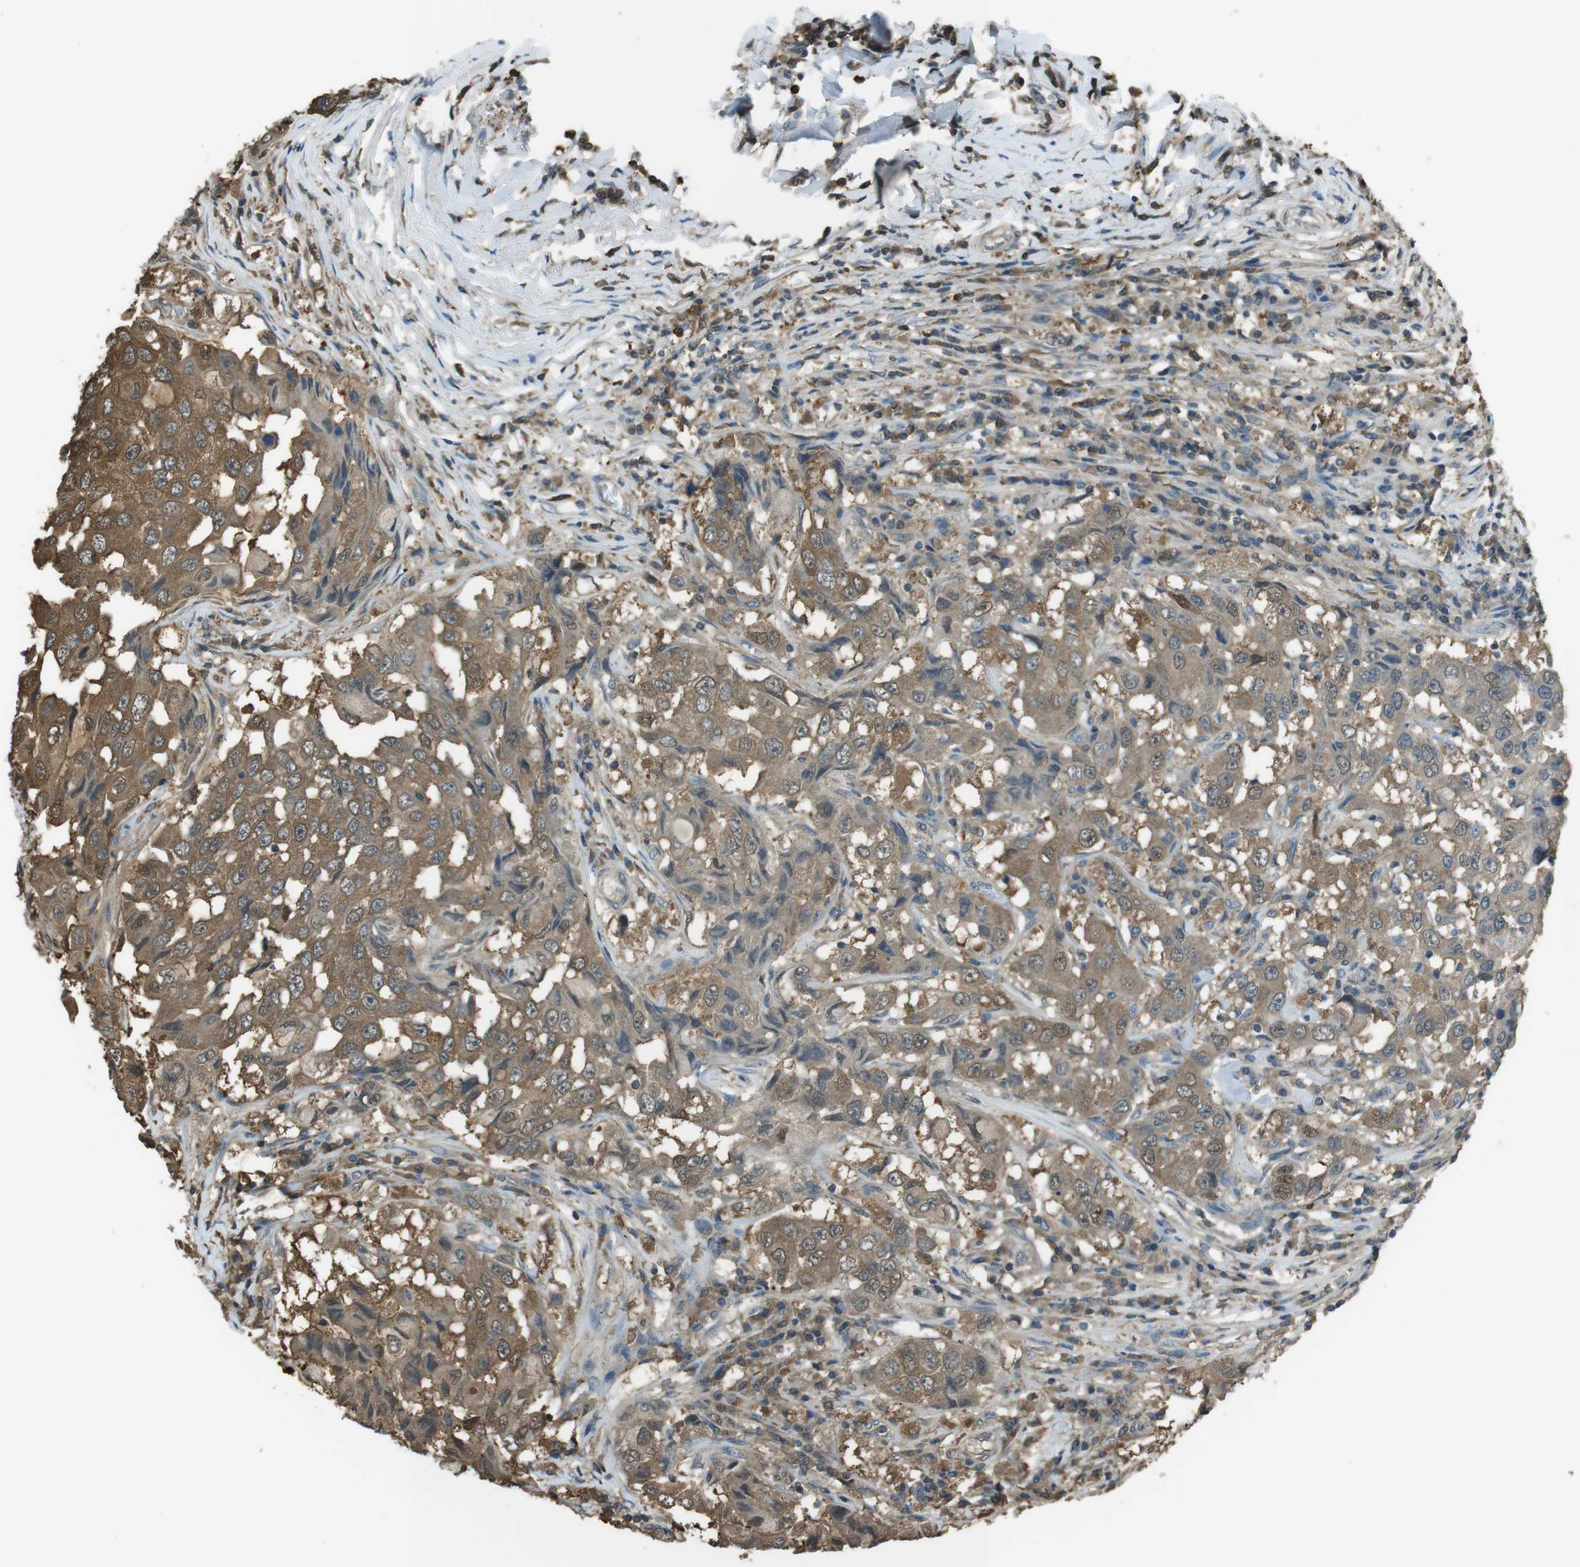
{"staining": {"intensity": "moderate", "quantity": ">75%", "location": "cytoplasmic/membranous,nuclear"}, "tissue": "breast cancer", "cell_type": "Tumor cells", "image_type": "cancer", "snomed": [{"axis": "morphology", "description": "Duct carcinoma"}, {"axis": "topography", "description": "Breast"}], "caption": "DAB immunohistochemical staining of breast cancer reveals moderate cytoplasmic/membranous and nuclear protein positivity in approximately >75% of tumor cells.", "gene": "TWSG1", "patient": {"sex": "female", "age": 27}}